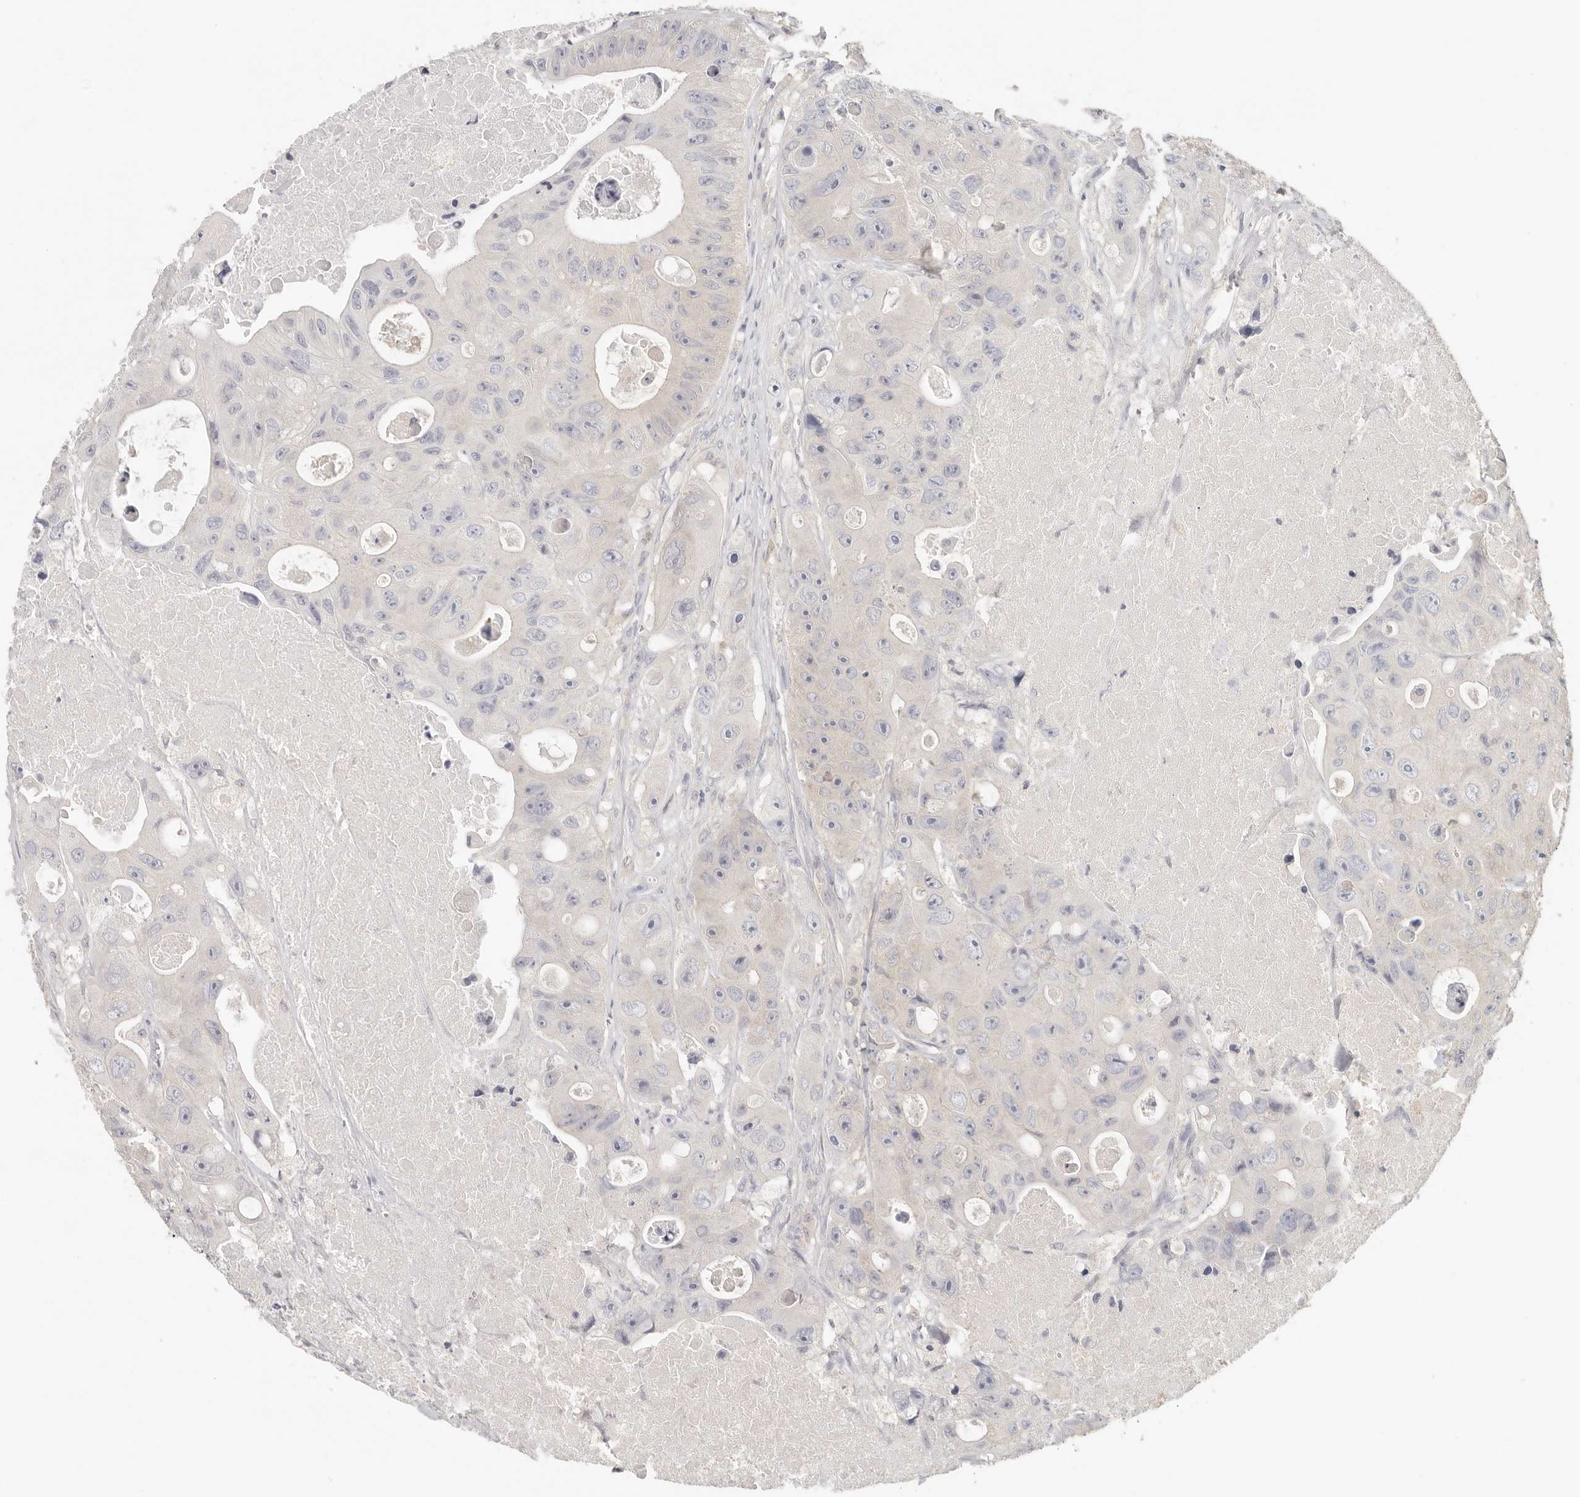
{"staining": {"intensity": "negative", "quantity": "none", "location": "none"}, "tissue": "colorectal cancer", "cell_type": "Tumor cells", "image_type": "cancer", "snomed": [{"axis": "morphology", "description": "Adenocarcinoma, NOS"}, {"axis": "topography", "description": "Colon"}], "caption": "DAB immunohistochemical staining of human adenocarcinoma (colorectal) demonstrates no significant positivity in tumor cells.", "gene": "CSK", "patient": {"sex": "female", "age": 46}}